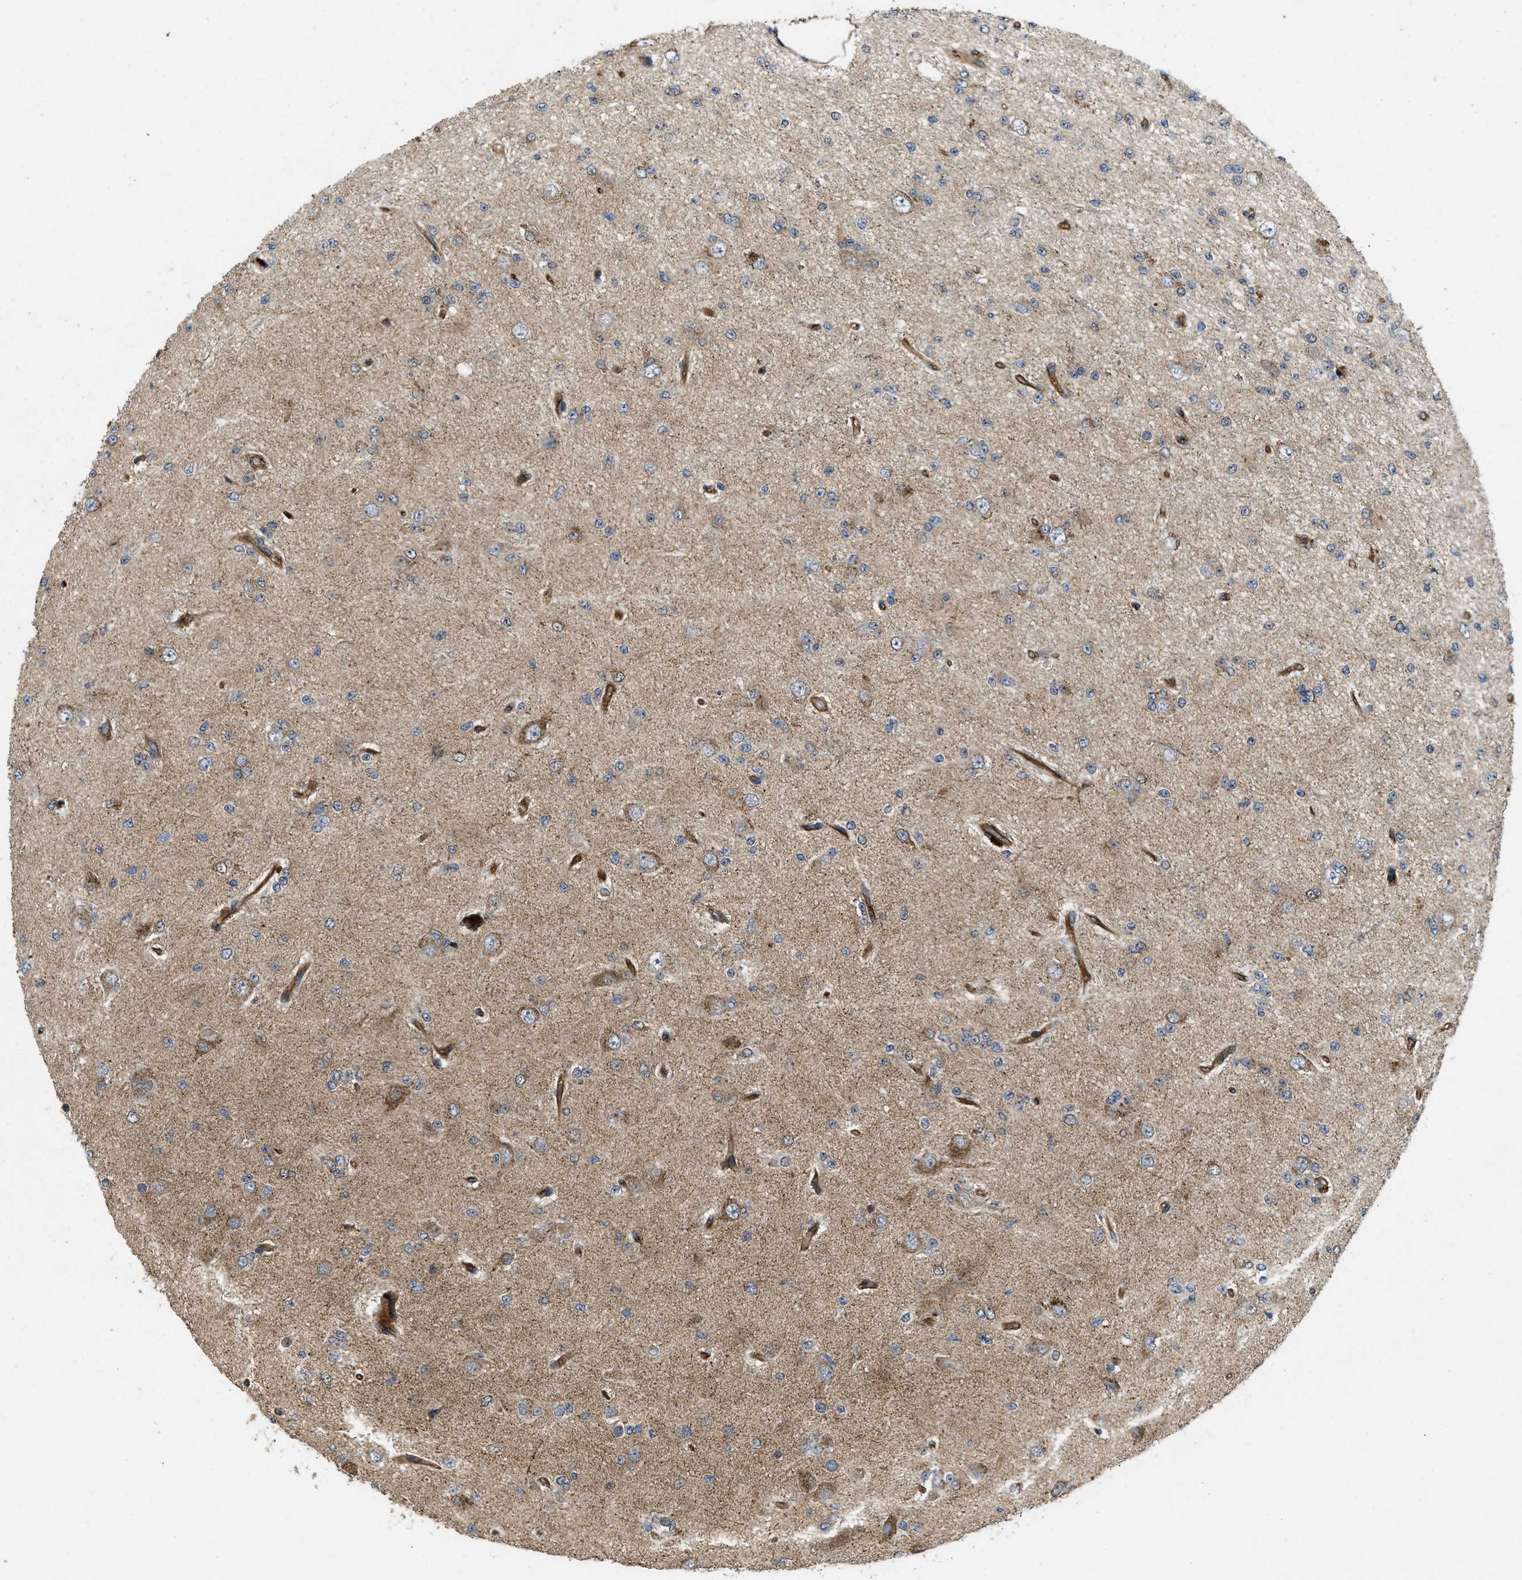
{"staining": {"intensity": "moderate", "quantity": "<25%", "location": "cytoplasmic/membranous"}, "tissue": "glioma", "cell_type": "Tumor cells", "image_type": "cancer", "snomed": [{"axis": "morphology", "description": "Glioma, malignant, Low grade"}, {"axis": "topography", "description": "Brain"}], "caption": "Protein staining by immunohistochemistry (IHC) demonstrates moderate cytoplasmic/membranous staining in approximately <25% of tumor cells in low-grade glioma (malignant).", "gene": "HSPA12B", "patient": {"sex": "male", "age": 38}}